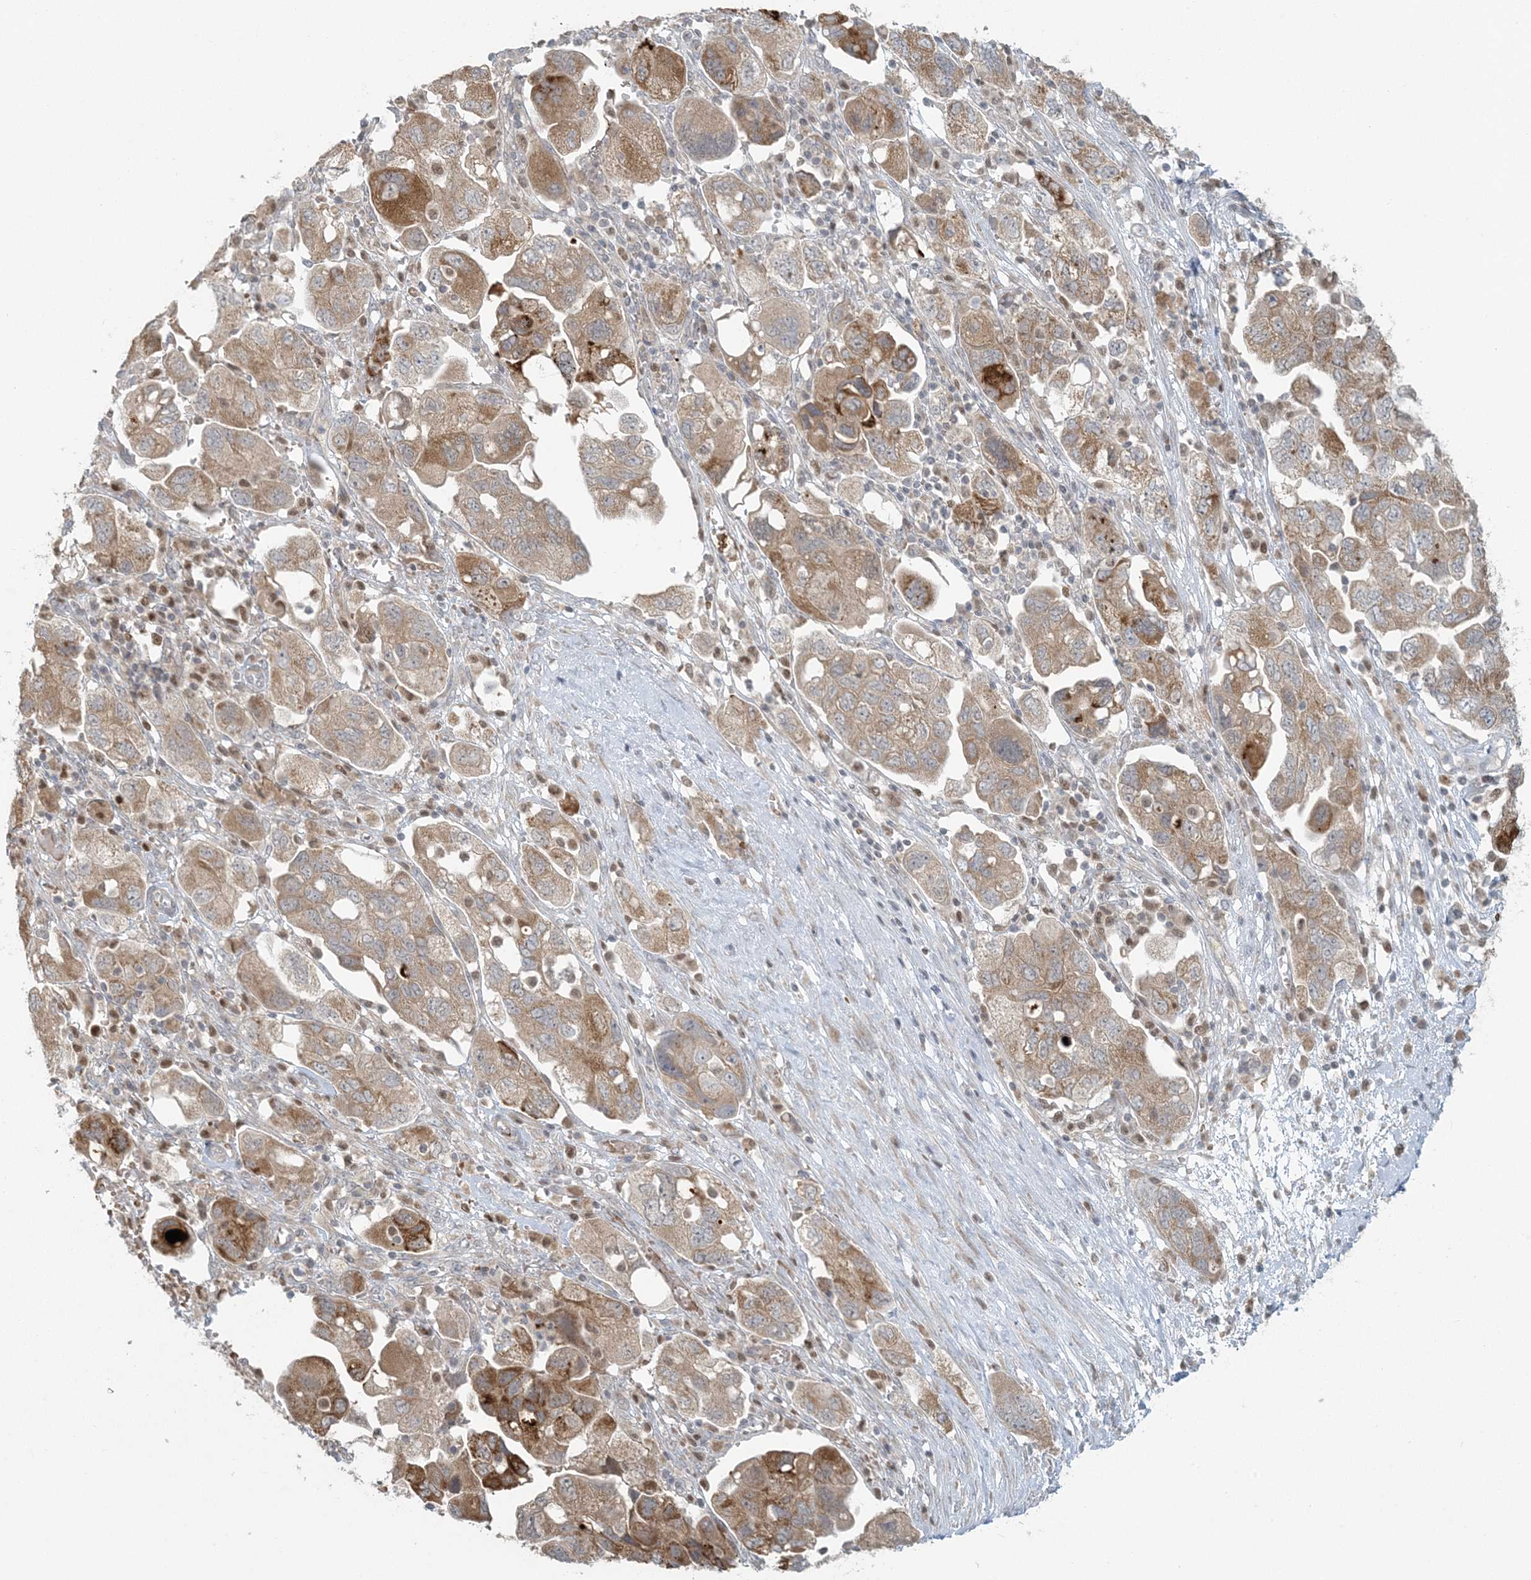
{"staining": {"intensity": "moderate", "quantity": ">75%", "location": "cytoplasmic/membranous"}, "tissue": "ovarian cancer", "cell_type": "Tumor cells", "image_type": "cancer", "snomed": [{"axis": "morphology", "description": "Carcinoma, NOS"}, {"axis": "morphology", "description": "Cystadenocarcinoma, serous, NOS"}, {"axis": "topography", "description": "Ovary"}], "caption": "An IHC histopathology image of tumor tissue is shown. Protein staining in brown labels moderate cytoplasmic/membranous positivity in ovarian carcinoma within tumor cells. (Stains: DAB in brown, nuclei in blue, Microscopy: brightfield microscopy at high magnification).", "gene": "CTDNEP1", "patient": {"sex": "female", "age": 69}}